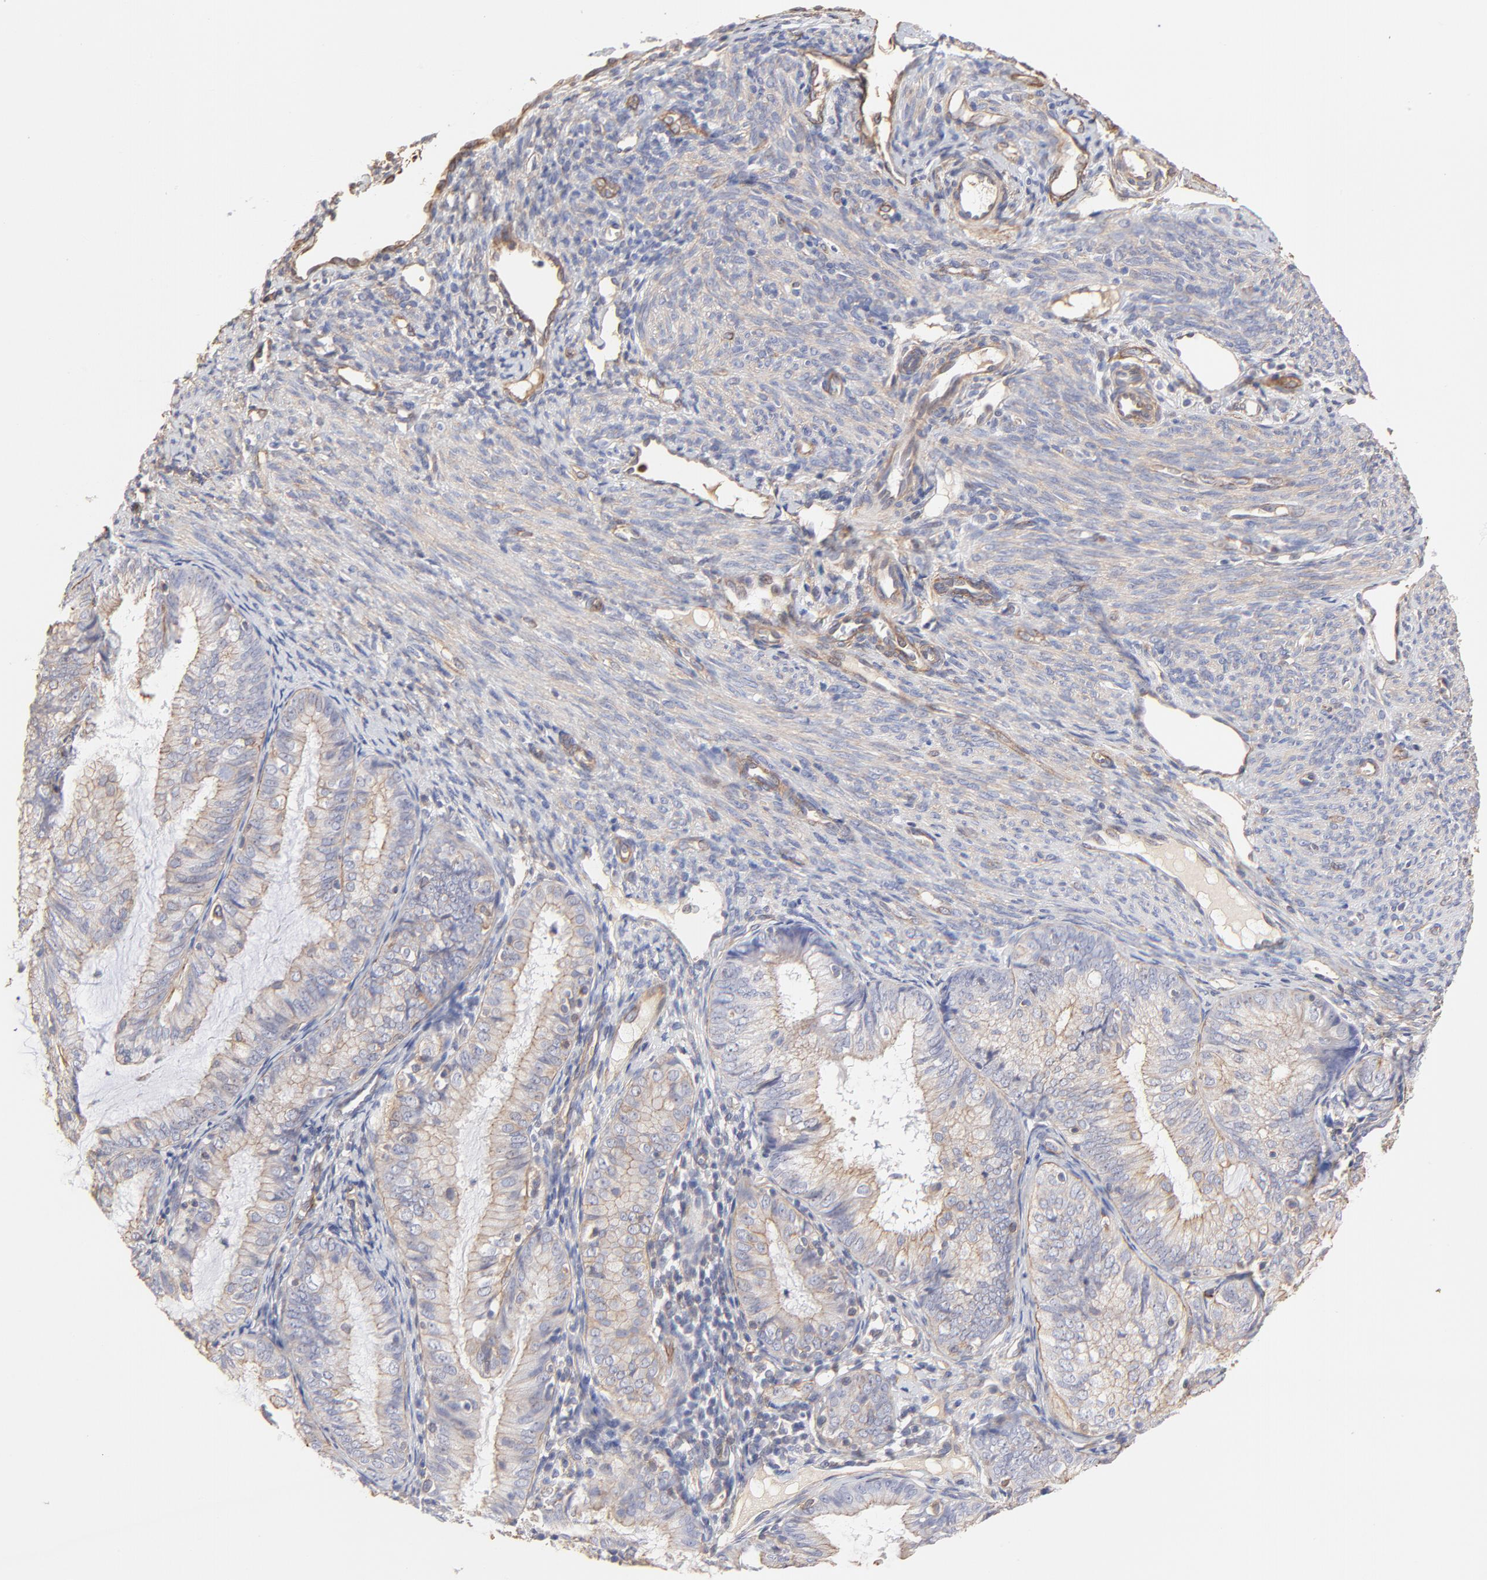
{"staining": {"intensity": "weak", "quantity": ">75%", "location": "cytoplasmic/membranous"}, "tissue": "endometrial cancer", "cell_type": "Tumor cells", "image_type": "cancer", "snomed": [{"axis": "morphology", "description": "Adenocarcinoma, NOS"}, {"axis": "topography", "description": "Endometrium"}], "caption": "Endometrial cancer (adenocarcinoma) stained with immunohistochemistry (IHC) shows weak cytoplasmic/membranous staining in approximately >75% of tumor cells.", "gene": "LRCH2", "patient": {"sex": "female", "age": 66}}